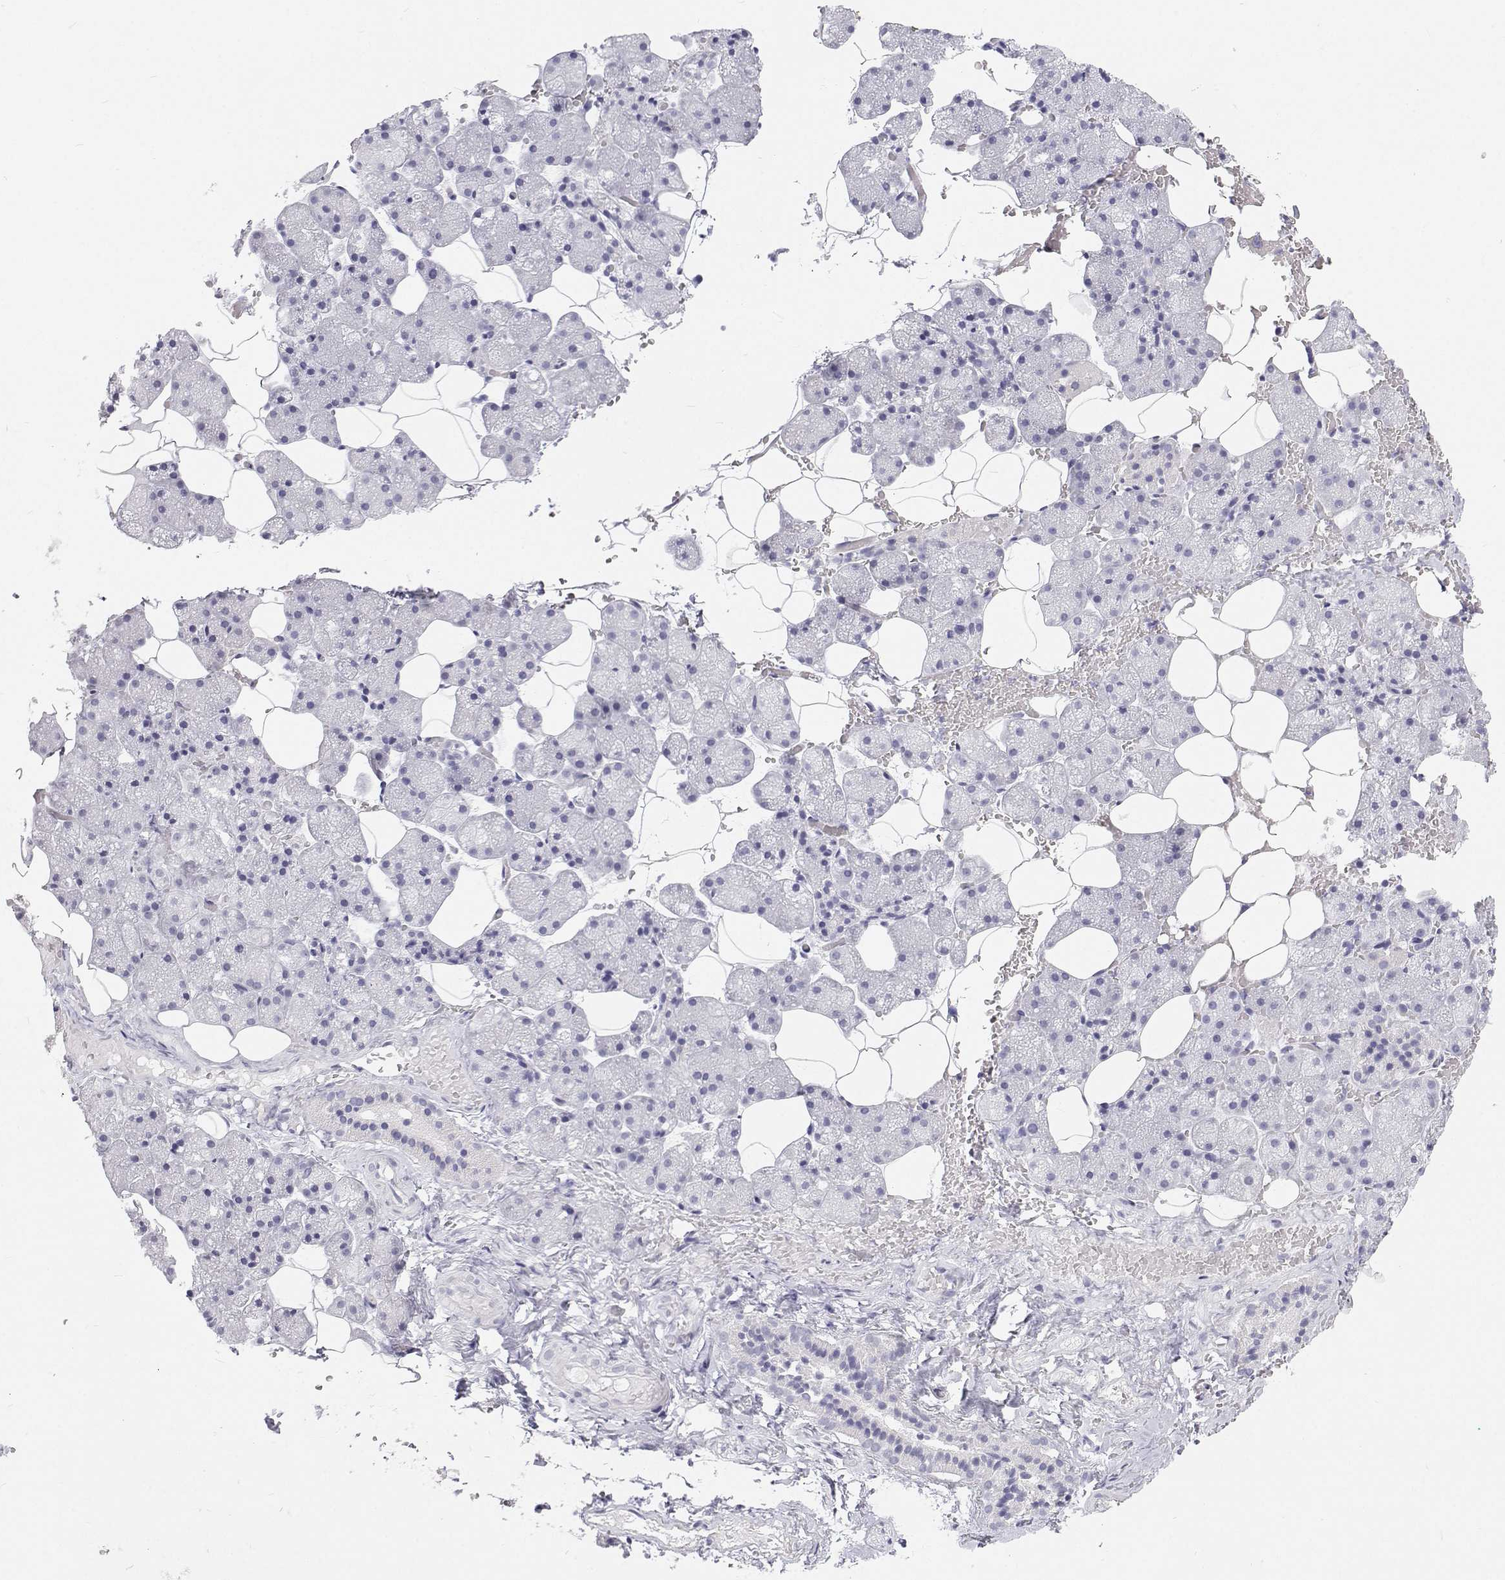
{"staining": {"intensity": "negative", "quantity": "none", "location": "none"}, "tissue": "salivary gland", "cell_type": "Glandular cells", "image_type": "normal", "snomed": [{"axis": "morphology", "description": "Normal tissue, NOS"}, {"axis": "topography", "description": "Salivary gland"}, {"axis": "topography", "description": "Peripheral nerve tissue"}], "caption": "This is an immunohistochemistry micrograph of benign salivary gland. There is no positivity in glandular cells.", "gene": "TTN", "patient": {"sex": "male", "age": 38}}